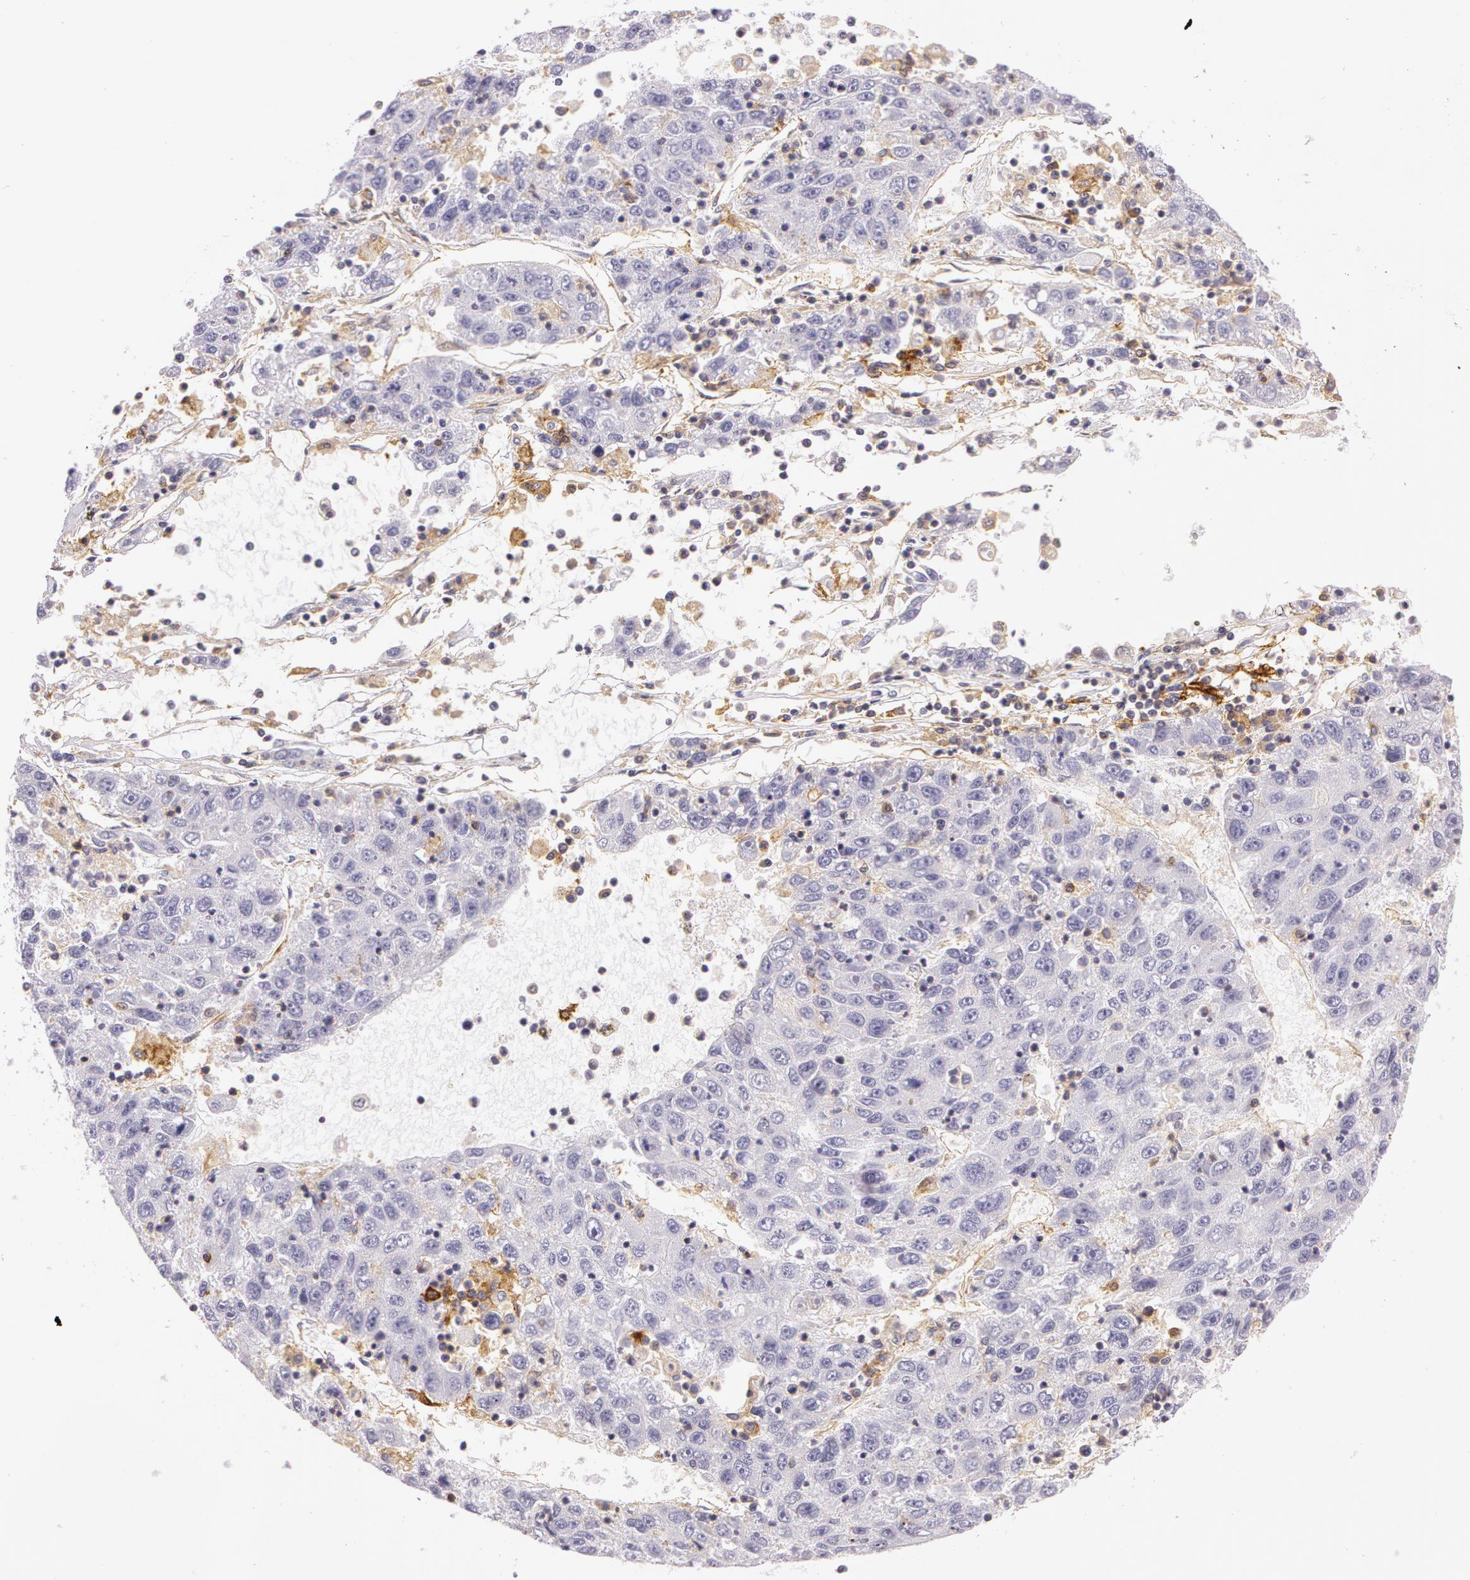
{"staining": {"intensity": "weak", "quantity": "<25%", "location": "cytoplasmic/membranous"}, "tissue": "liver cancer", "cell_type": "Tumor cells", "image_type": "cancer", "snomed": [{"axis": "morphology", "description": "Carcinoma, Hepatocellular, NOS"}, {"axis": "topography", "description": "Liver"}], "caption": "A micrograph of liver cancer (hepatocellular carcinoma) stained for a protein exhibits no brown staining in tumor cells.", "gene": "LY75", "patient": {"sex": "male", "age": 49}}